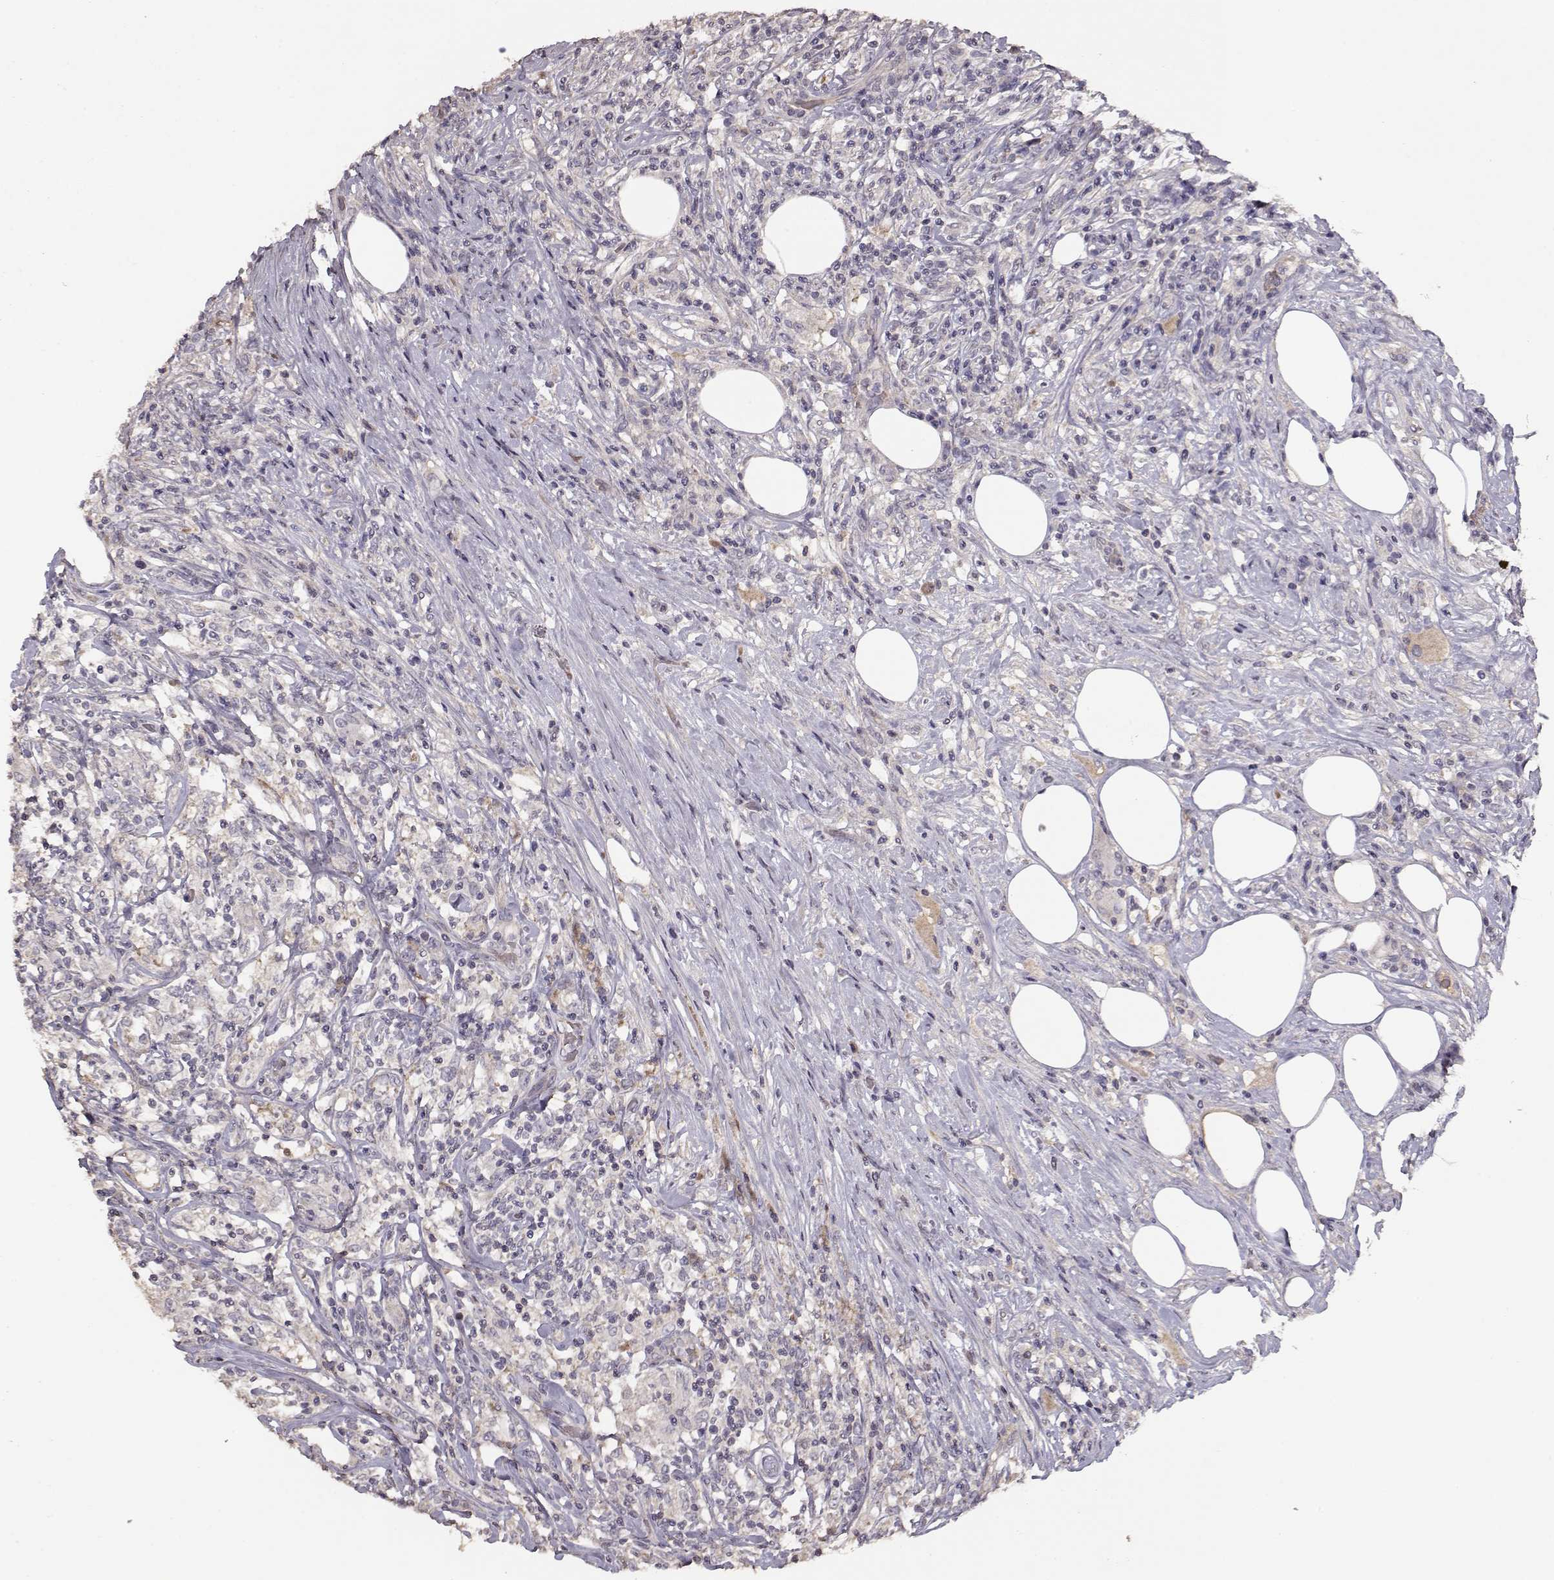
{"staining": {"intensity": "negative", "quantity": "none", "location": "none"}, "tissue": "lymphoma", "cell_type": "Tumor cells", "image_type": "cancer", "snomed": [{"axis": "morphology", "description": "Malignant lymphoma, non-Hodgkin's type, High grade"}, {"axis": "topography", "description": "Lymph node"}], "caption": "Immunohistochemistry photomicrograph of human lymphoma stained for a protein (brown), which shows no positivity in tumor cells.", "gene": "PMCH", "patient": {"sex": "female", "age": 84}}